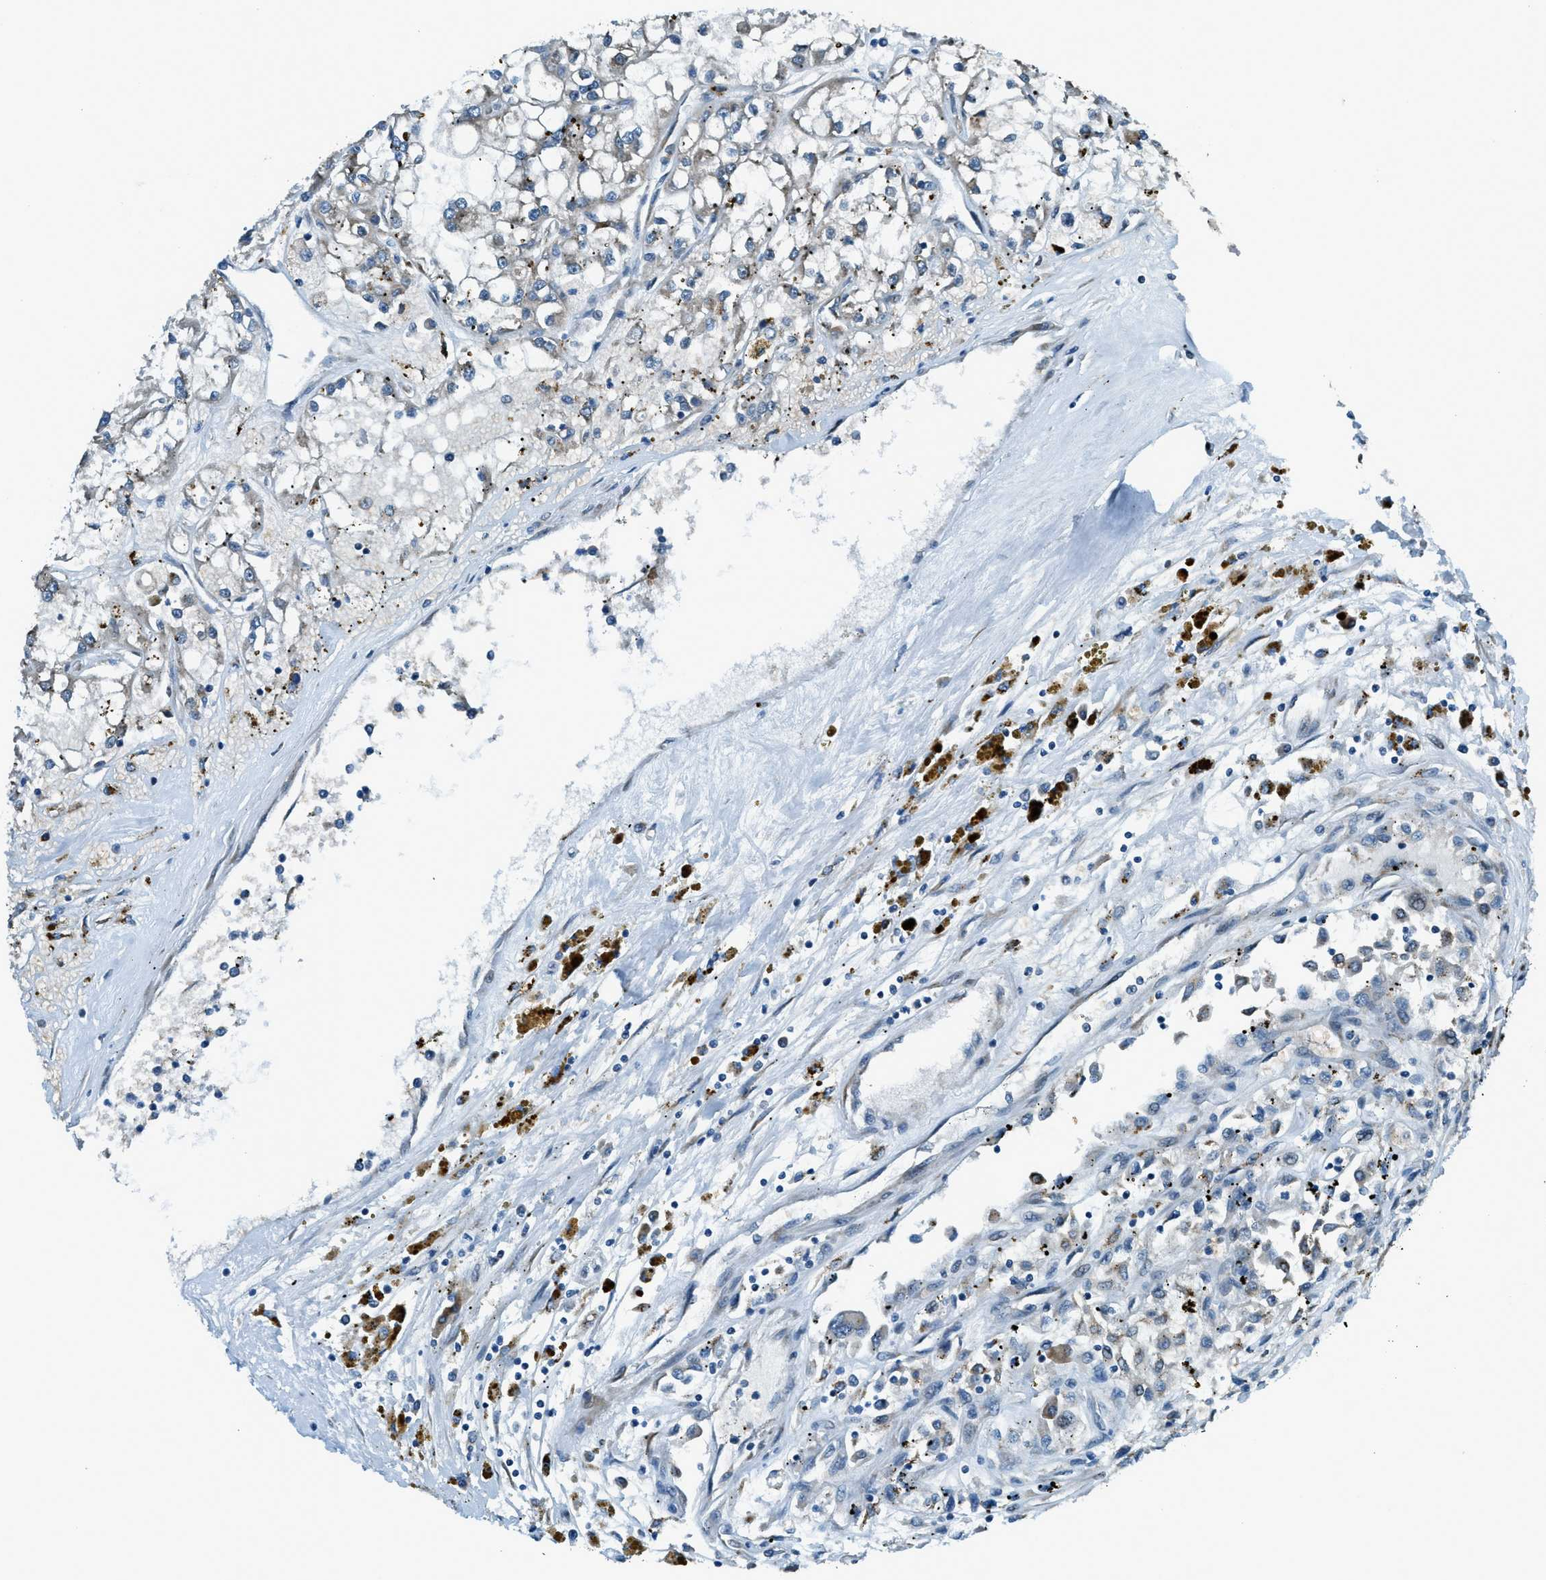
{"staining": {"intensity": "negative", "quantity": "none", "location": "none"}, "tissue": "renal cancer", "cell_type": "Tumor cells", "image_type": "cancer", "snomed": [{"axis": "morphology", "description": "Adenocarcinoma, NOS"}, {"axis": "topography", "description": "Kidney"}], "caption": "Renal adenocarcinoma was stained to show a protein in brown. There is no significant staining in tumor cells.", "gene": "GINM1", "patient": {"sex": "female", "age": 52}}